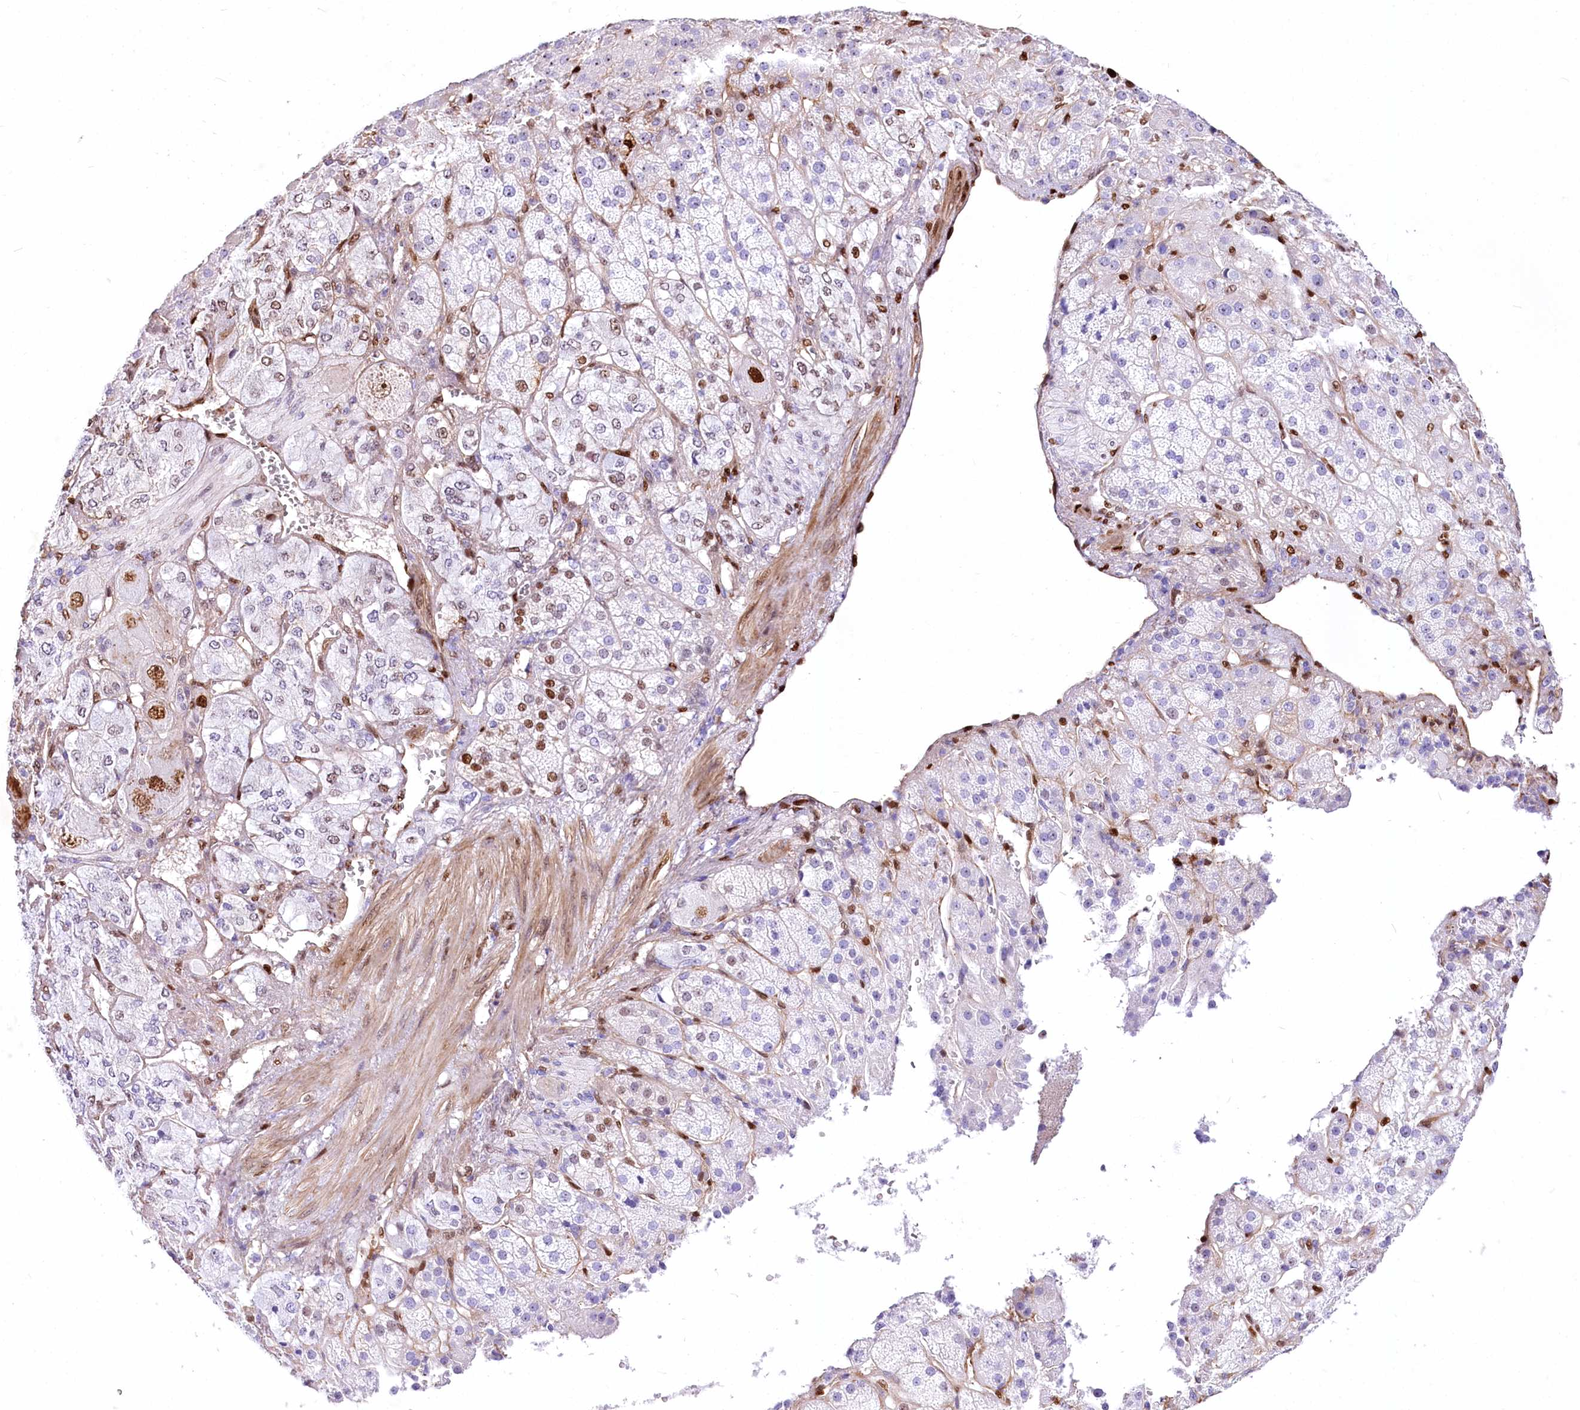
{"staining": {"intensity": "moderate", "quantity": "<25%", "location": "nuclear"}, "tissue": "adrenal gland", "cell_type": "Glandular cells", "image_type": "normal", "snomed": [{"axis": "morphology", "description": "Normal tissue, NOS"}, {"axis": "topography", "description": "Adrenal gland"}], "caption": "Protein analysis of normal adrenal gland exhibits moderate nuclear staining in about <25% of glandular cells. Using DAB (brown) and hematoxylin (blue) stains, captured at high magnification using brightfield microscopy.", "gene": "PTMS", "patient": {"sex": "female", "age": 57}}